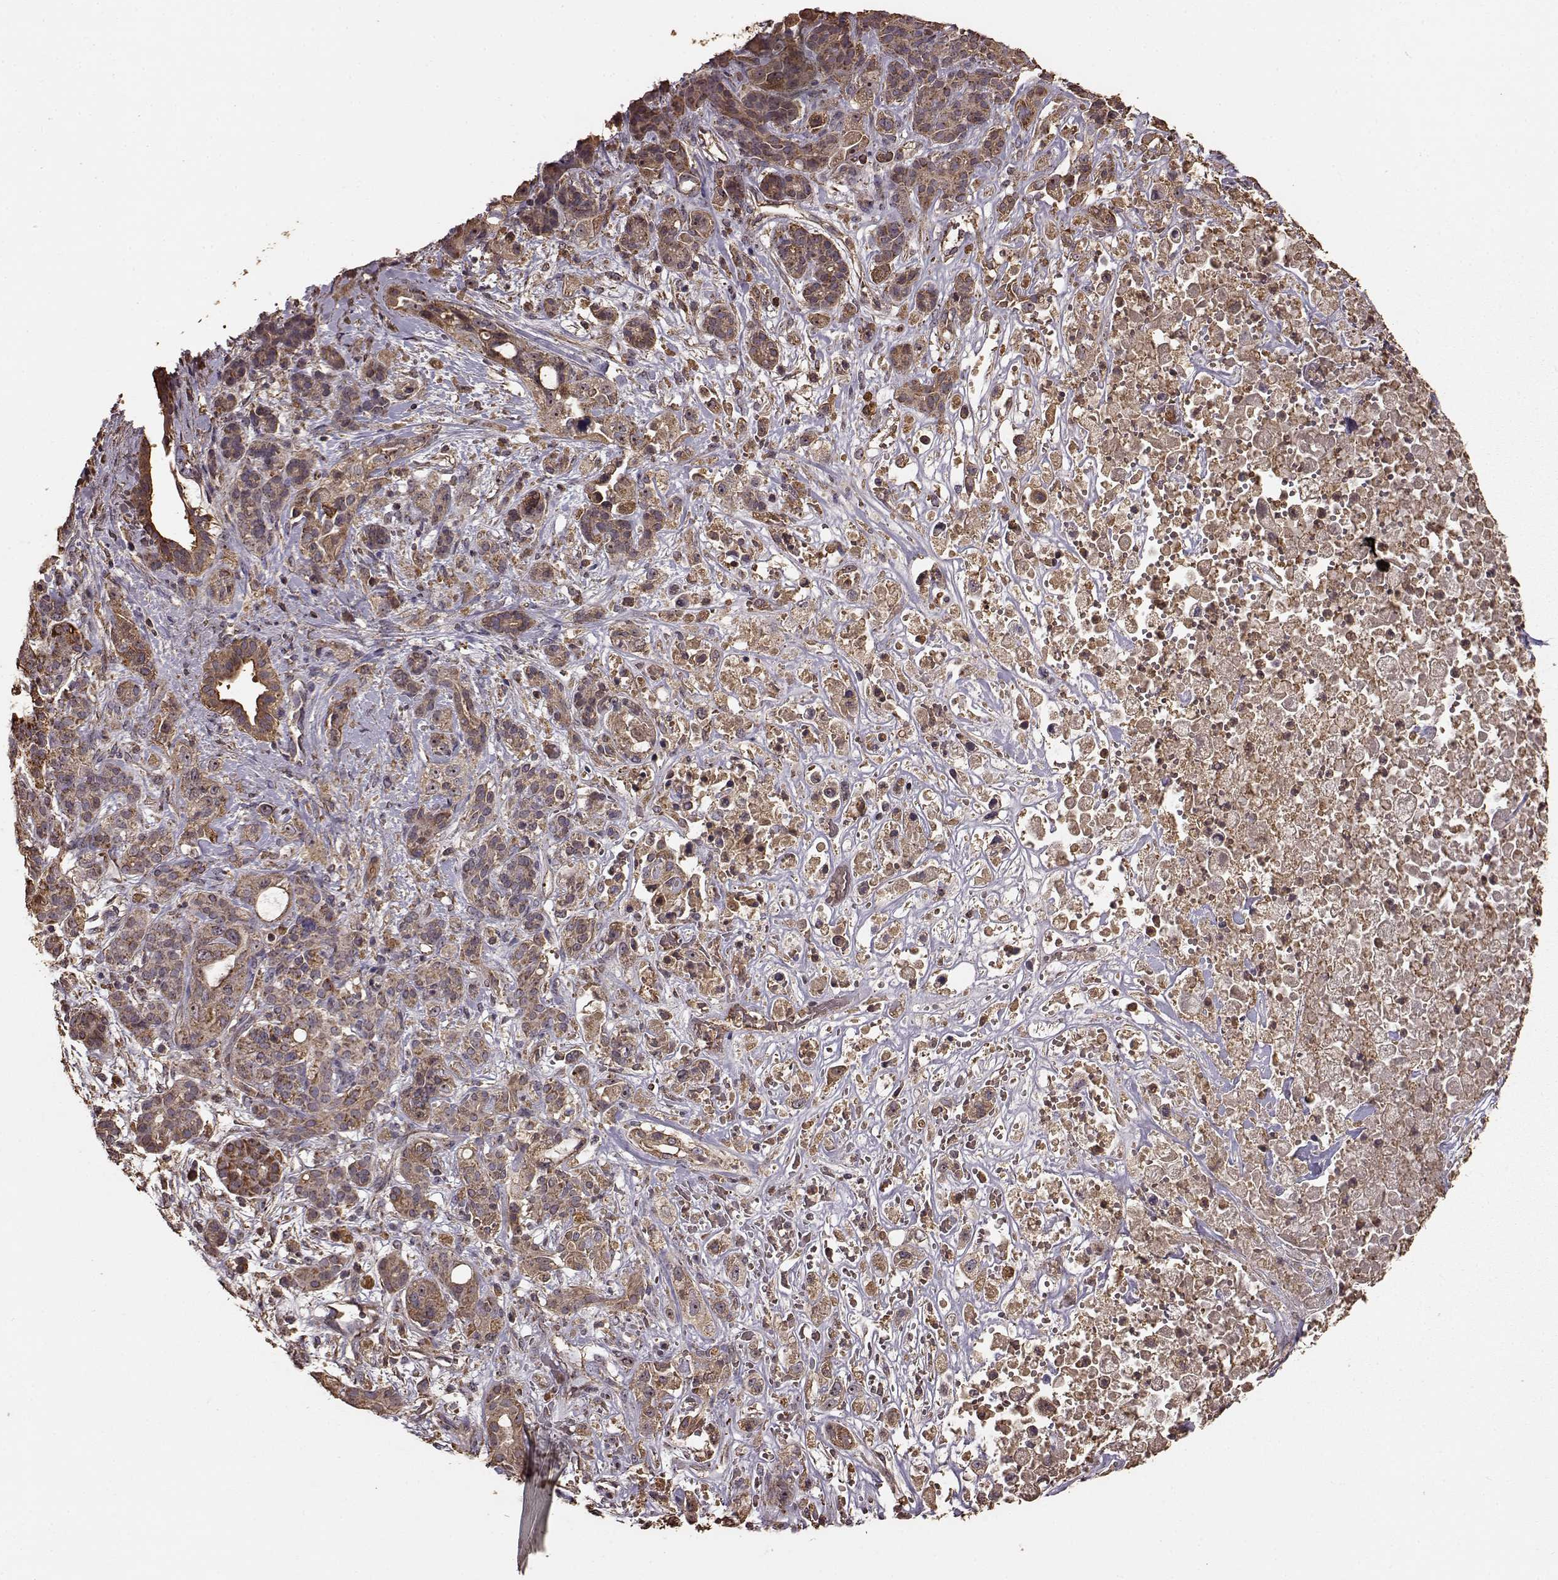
{"staining": {"intensity": "moderate", "quantity": ">75%", "location": "cytoplasmic/membranous"}, "tissue": "pancreatic cancer", "cell_type": "Tumor cells", "image_type": "cancer", "snomed": [{"axis": "morphology", "description": "Adenocarcinoma, NOS"}, {"axis": "topography", "description": "Pancreas"}], "caption": "Immunohistochemical staining of human pancreatic adenocarcinoma shows moderate cytoplasmic/membranous protein staining in approximately >75% of tumor cells.", "gene": "PTGES2", "patient": {"sex": "male", "age": 44}}